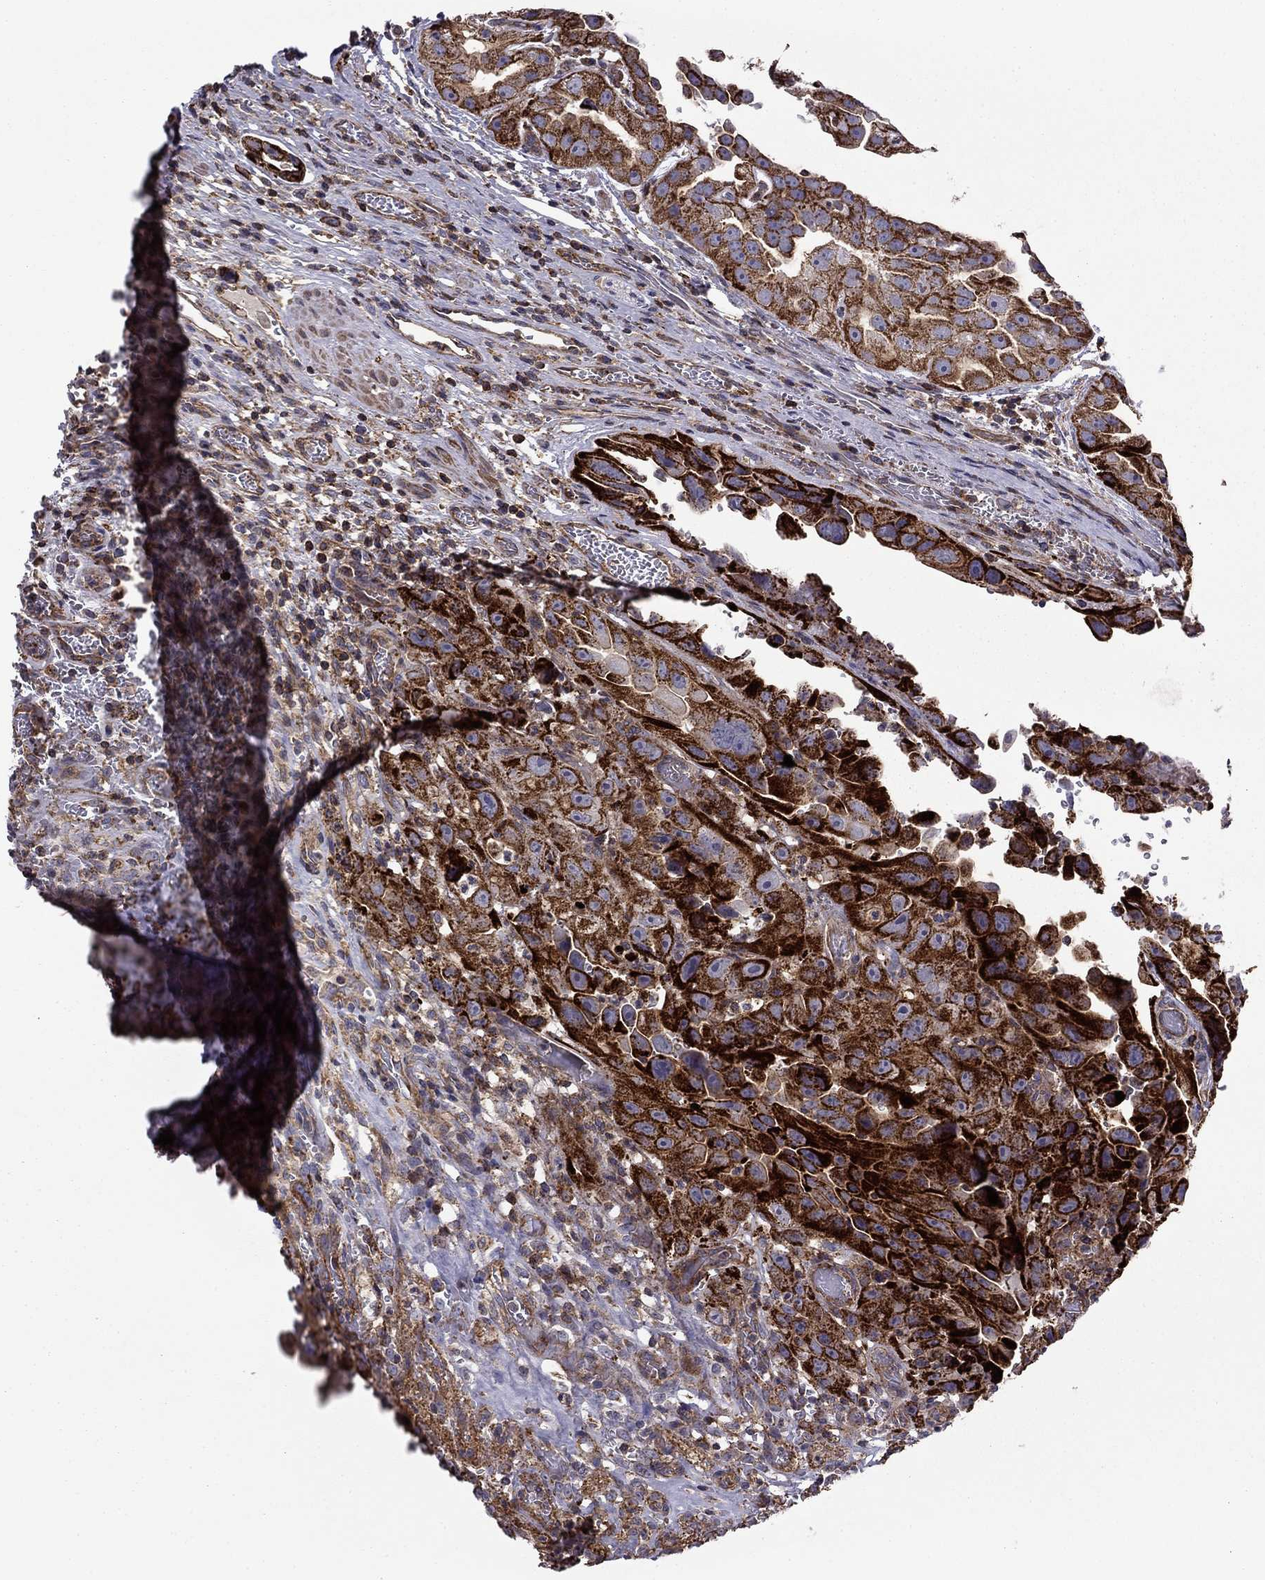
{"staining": {"intensity": "strong", "quantity": ">75%", "location": "cytoplasmic/membranous"}, "tissue": "urothelial cancer", "cell_type": "Tumor cells", "image_type": "cancer", "snomed": [{"axis": "morphology", "description": "Urothelial carcinoma, High grade"}, {"axis": "topography", "description": "Urinary bladder"}], "caption": "The immunohistochemical stain labels strong cytoplasmic/membranous expression in tumor cells of urothelial carcinoma (high-grade) tissue.", "gene": "ALG6", "patient": {"sex": "female", "age": 41}}